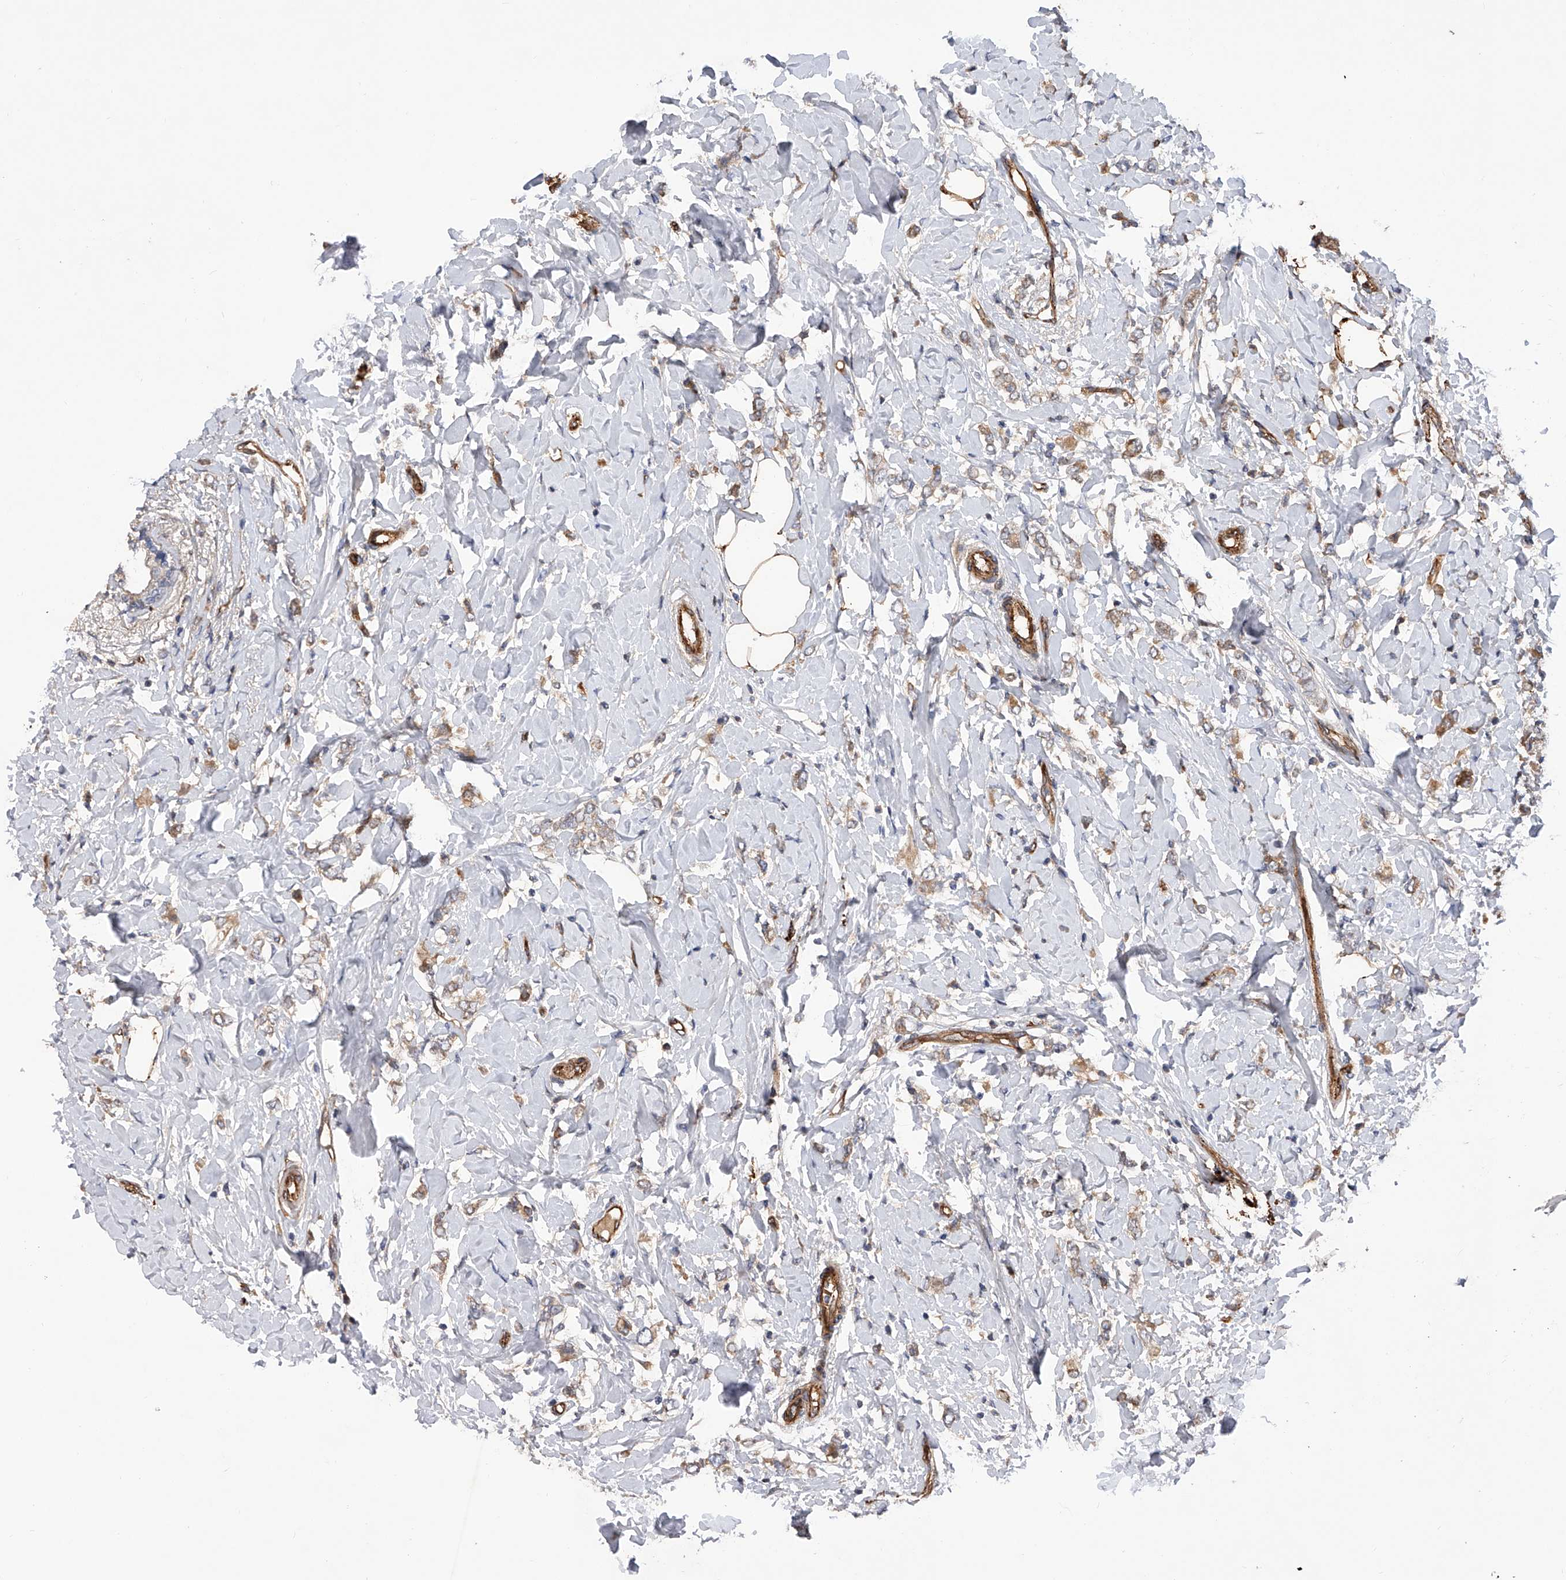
{"staining": {"intensity": "weak", "quantity": "25%-75%", "location": "cytoplasmic/membranous"}, "tissue": "breast cancer", "cell_type": "Tumor cells", "image_type": "cancer", "snomed": [{"axis": "morphology", "description": "Normal tissue, NOS"}, {"axis": "morphology", "description": "Lobular carcinoma"}, {"axis": "topography", "description": "Breast"}], "caption": "About 25%-75% of tumor cells in lobular carcinoma (breast) display weak cytoplasmic/membranous protein staining as visualized by brown immunohistochemical staining.", "gene": "PDSS2", "patient": {"sex": "female", "age": 47}}